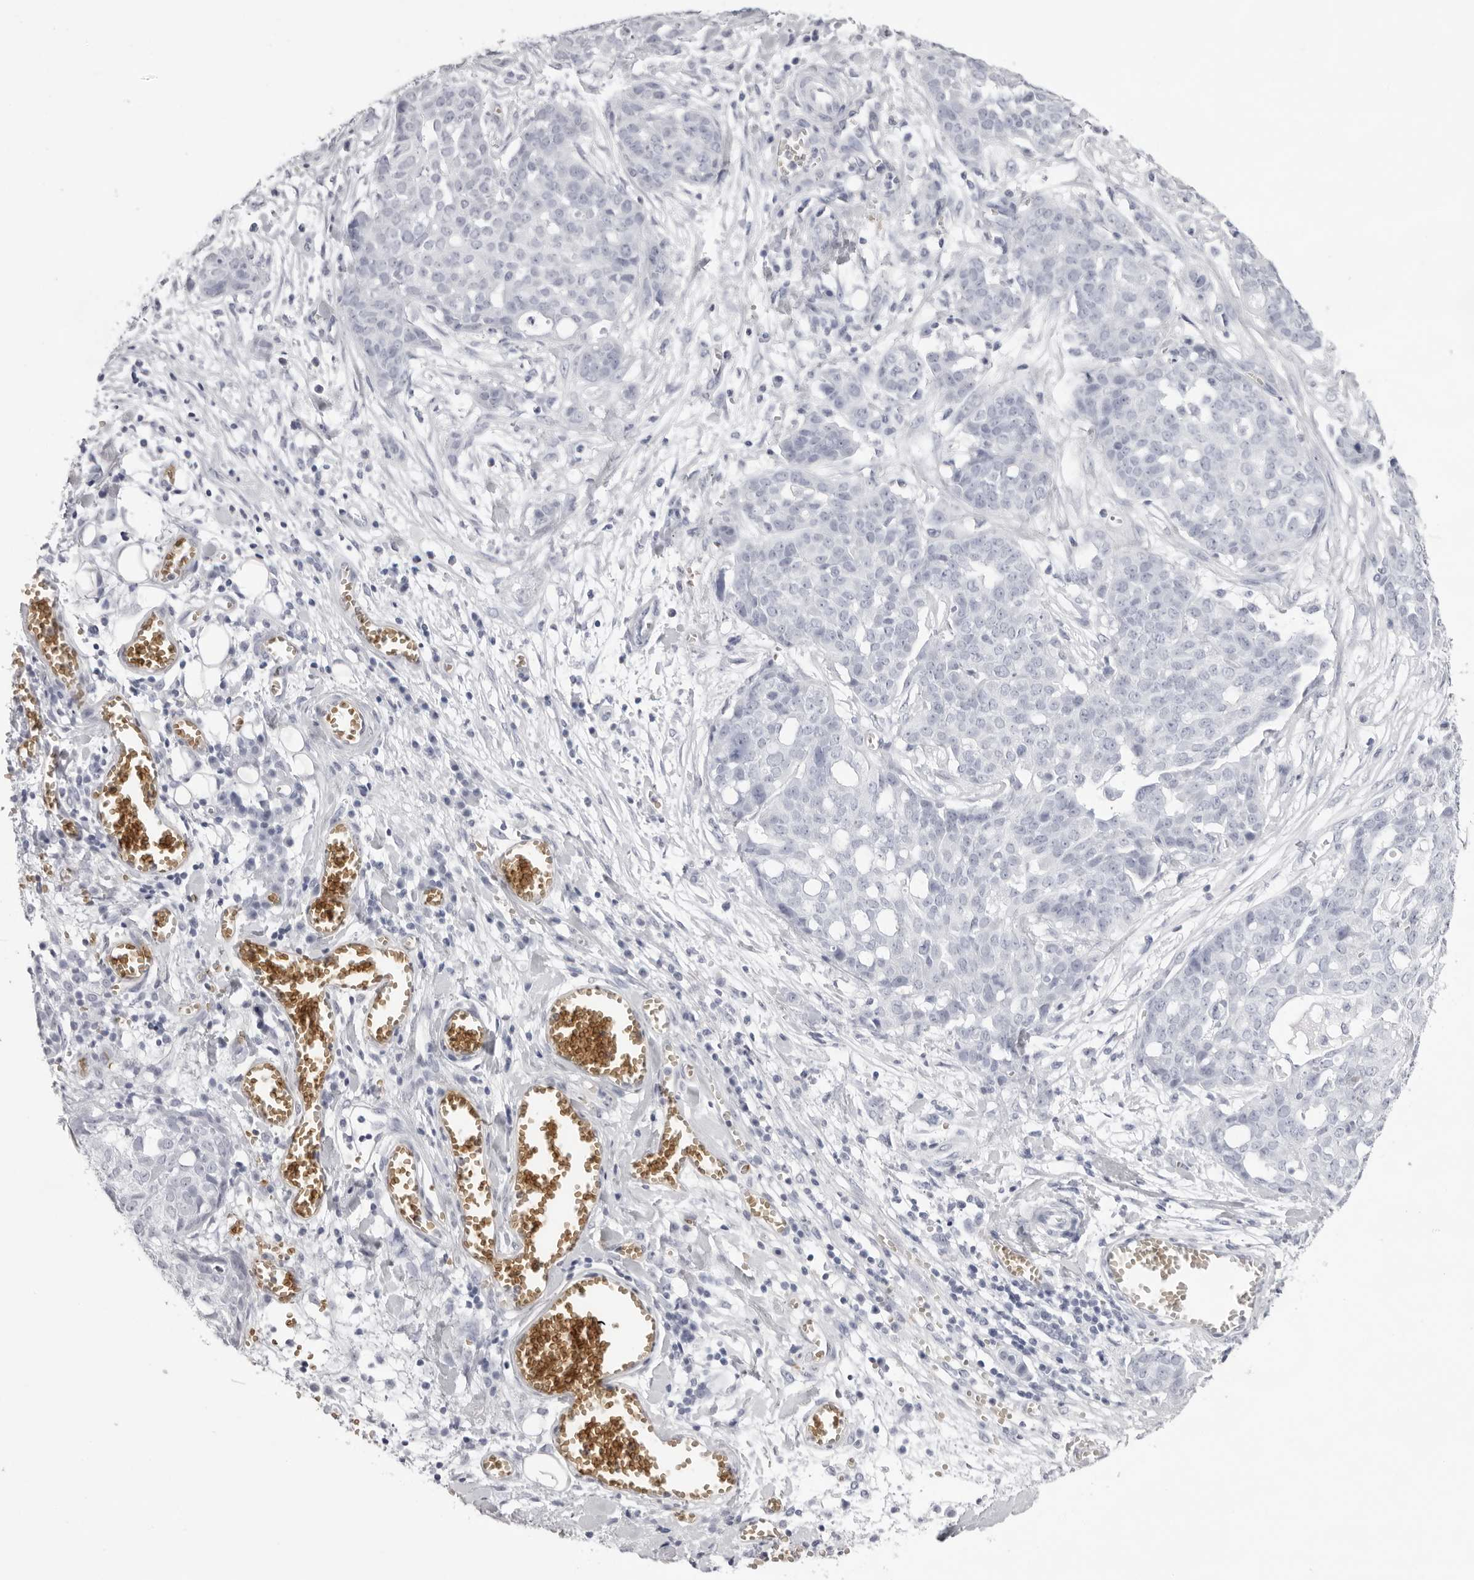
{"staining": {"intensity": "negative", "quantity": "none", "location": "none"}, "tissue": "ovarian cancer", "cell_type": "Tumor cells", "image_type": "cancer", "snomed": [{"axis": "morphology", "description": "Cystadenocarcinoma, serous, NOS"}, {"axis": "topography", "description": "Soft tissue"}, {"axis": "topography", "description": "Ovary"}], "caption": "IHC of ovarian cancer demonstrates no positivity in tumor cells.", "gene": "SPTA1", "patient": {"sex": "female", "age": 57}}